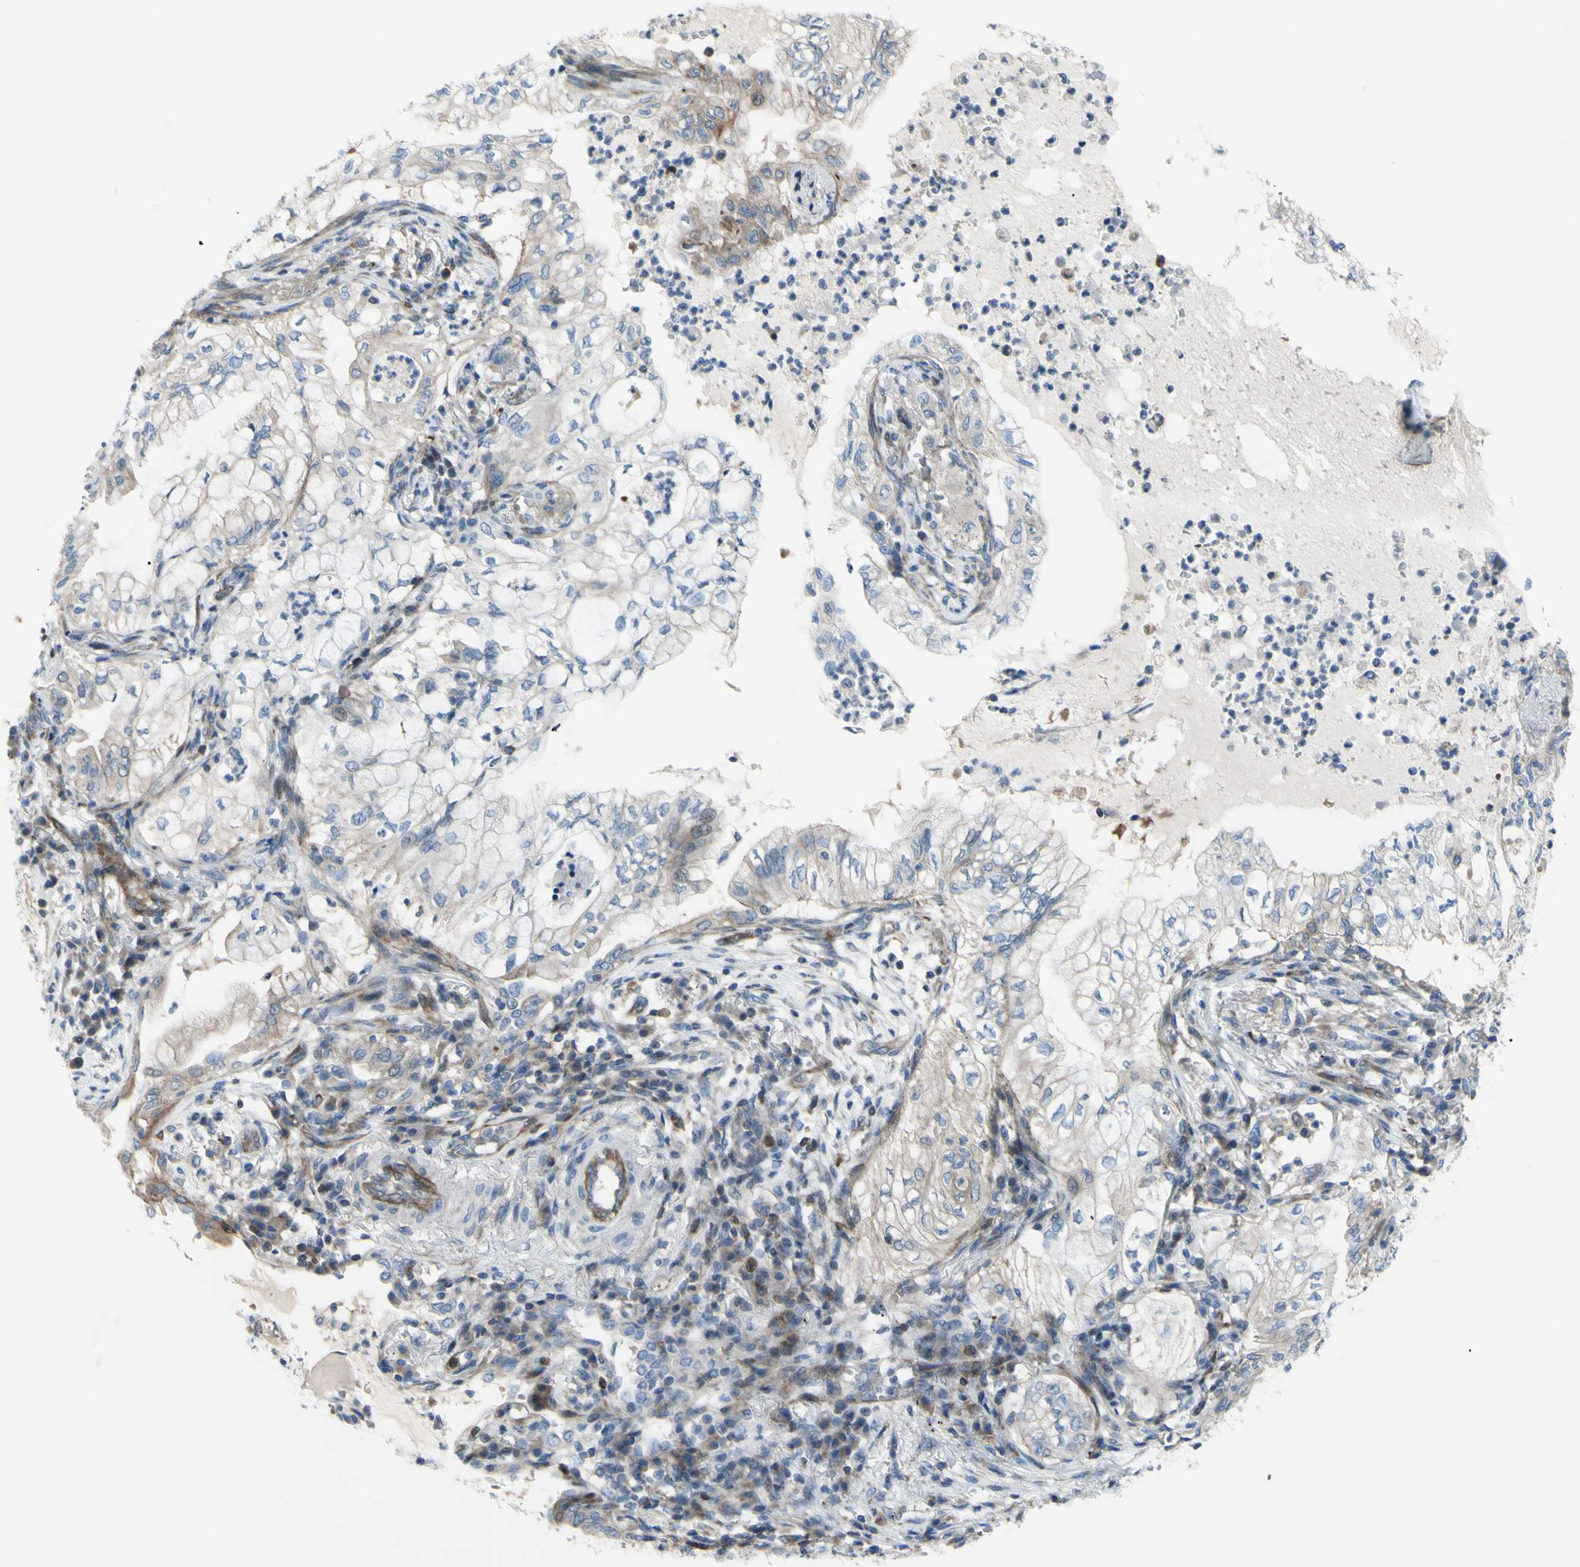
{"staining": {"intensity": "moderate", "quantity": "<25%", "location": "cytoplasmic/membranous"}, "tissue": "lung cancer", "cell_type": "Tumor cells", "image_type": "cancer", "snomed": [{"axis": "morphology", "description": "Adenocarcinoma, NOS"}, {"axis": "topography", "description": "Lung"}], "caption": "Adenocarcinoma (lung) stained for a protein demonstrates moderate cytoplasmic/membranous positivity in tumor cells. The staining was performed using DAB (3,3'-diaminobenzidine), with brown indicating positive protein expression. Nuclei are stained blue with hematoxylin.", "gene": "PAK2", "patient": {"sex": "female", "age": 70}}